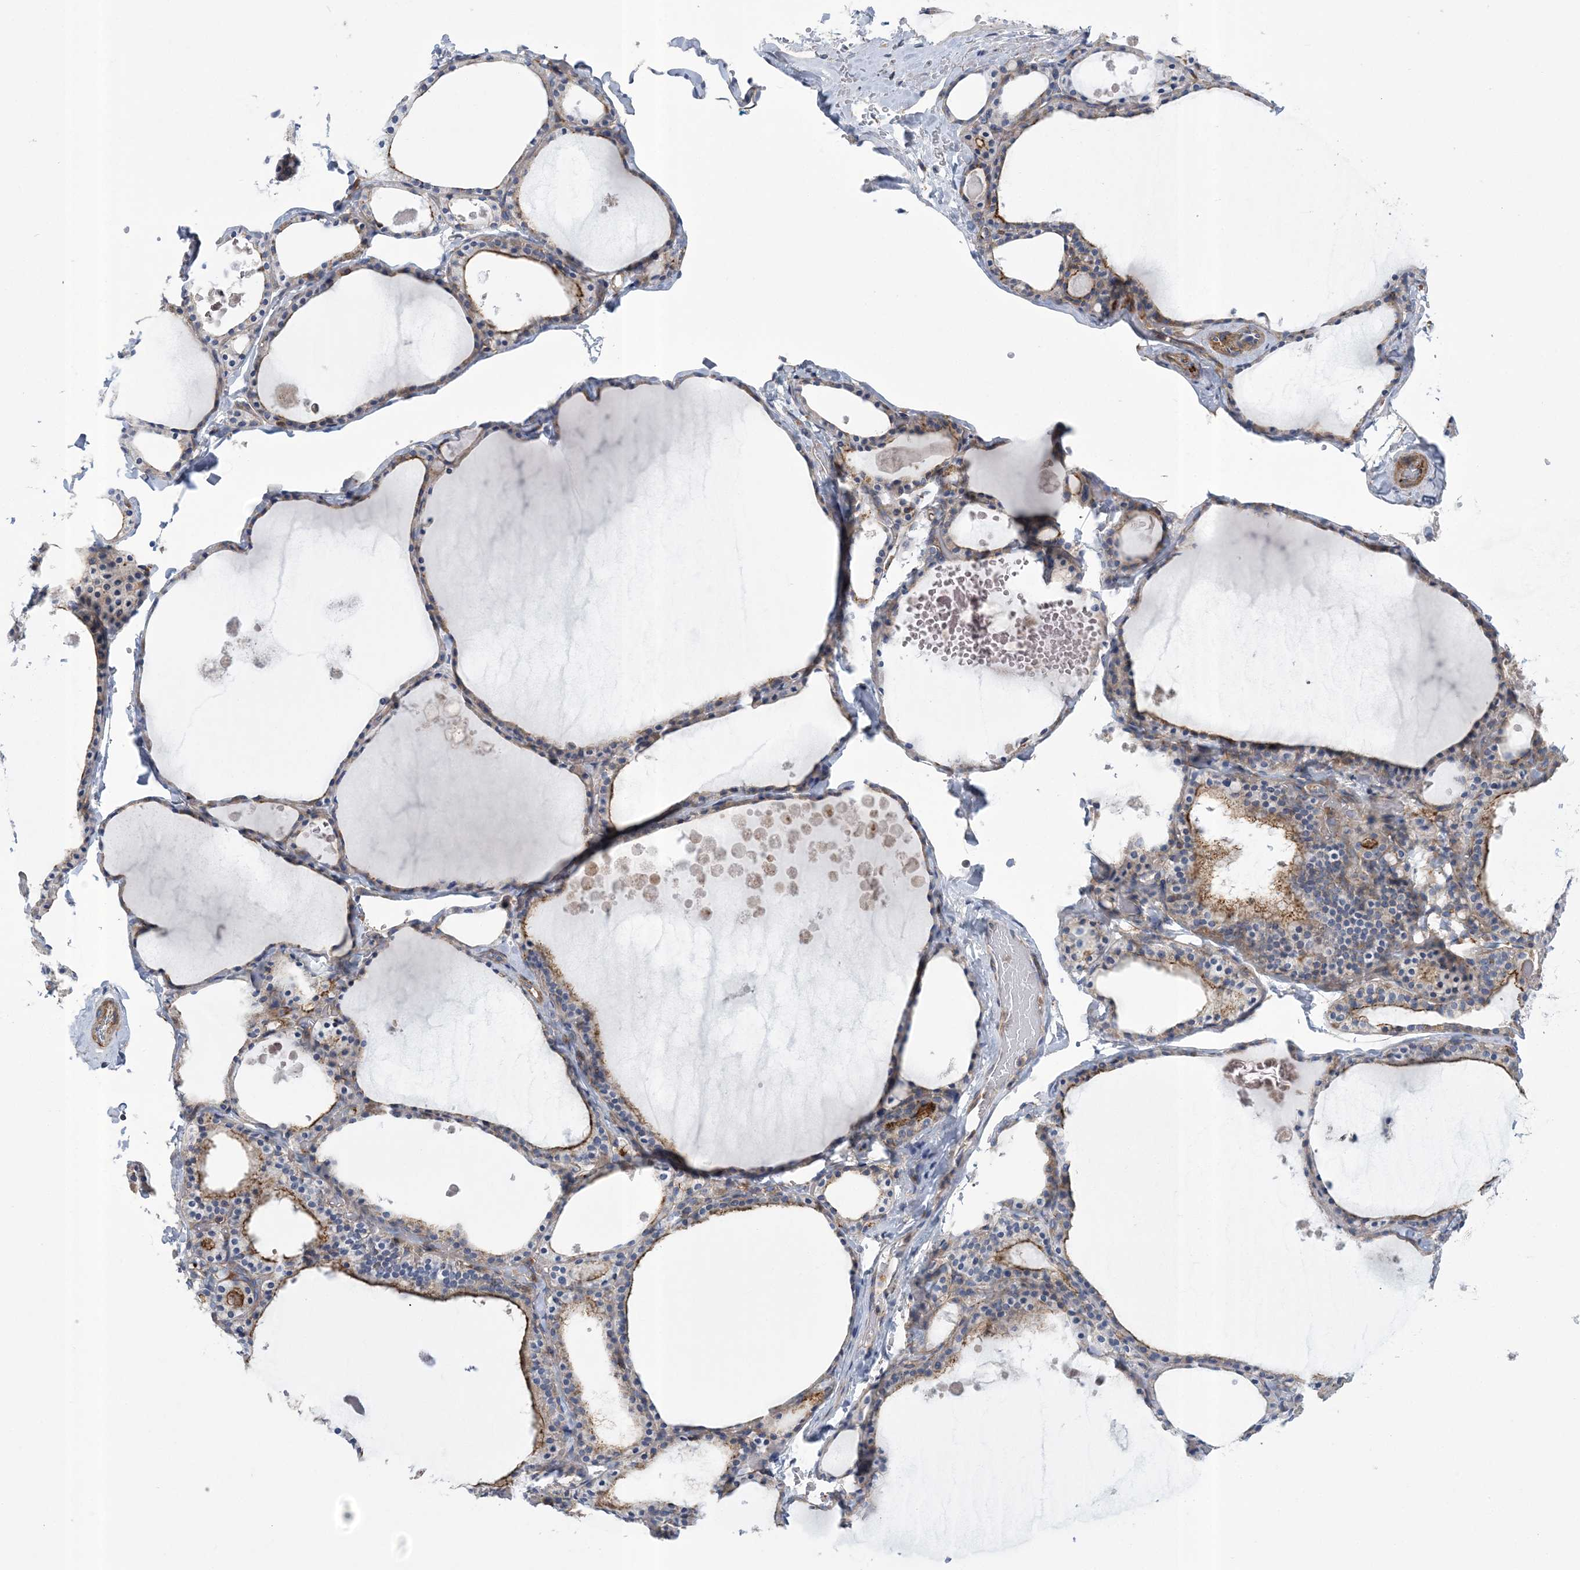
{"staining": {"intensity": "moderate", "quantity": "25%-75%", "location": "cytoplasmic/membranous"}, "tissue": "thyroid gland", "cell_type": "Glandular cells", "image_type": "normal", "snomed": [{"axis": "morphology", "description": "Normal tissue, NOS"}, {"axis": "topography", "description": "Thyroid gland"}], "caption": "Immunohistochemistry of unremarkable human thyroid gland shows medium levels of moderate cytoplasmic/membranous staining in approximately 25%-75% of glandular cells. The protein is shown in brown color, while the nuclei are stained blue.", "gene": "ARSJ", "patient": {"sex": "male", "age": 56}}